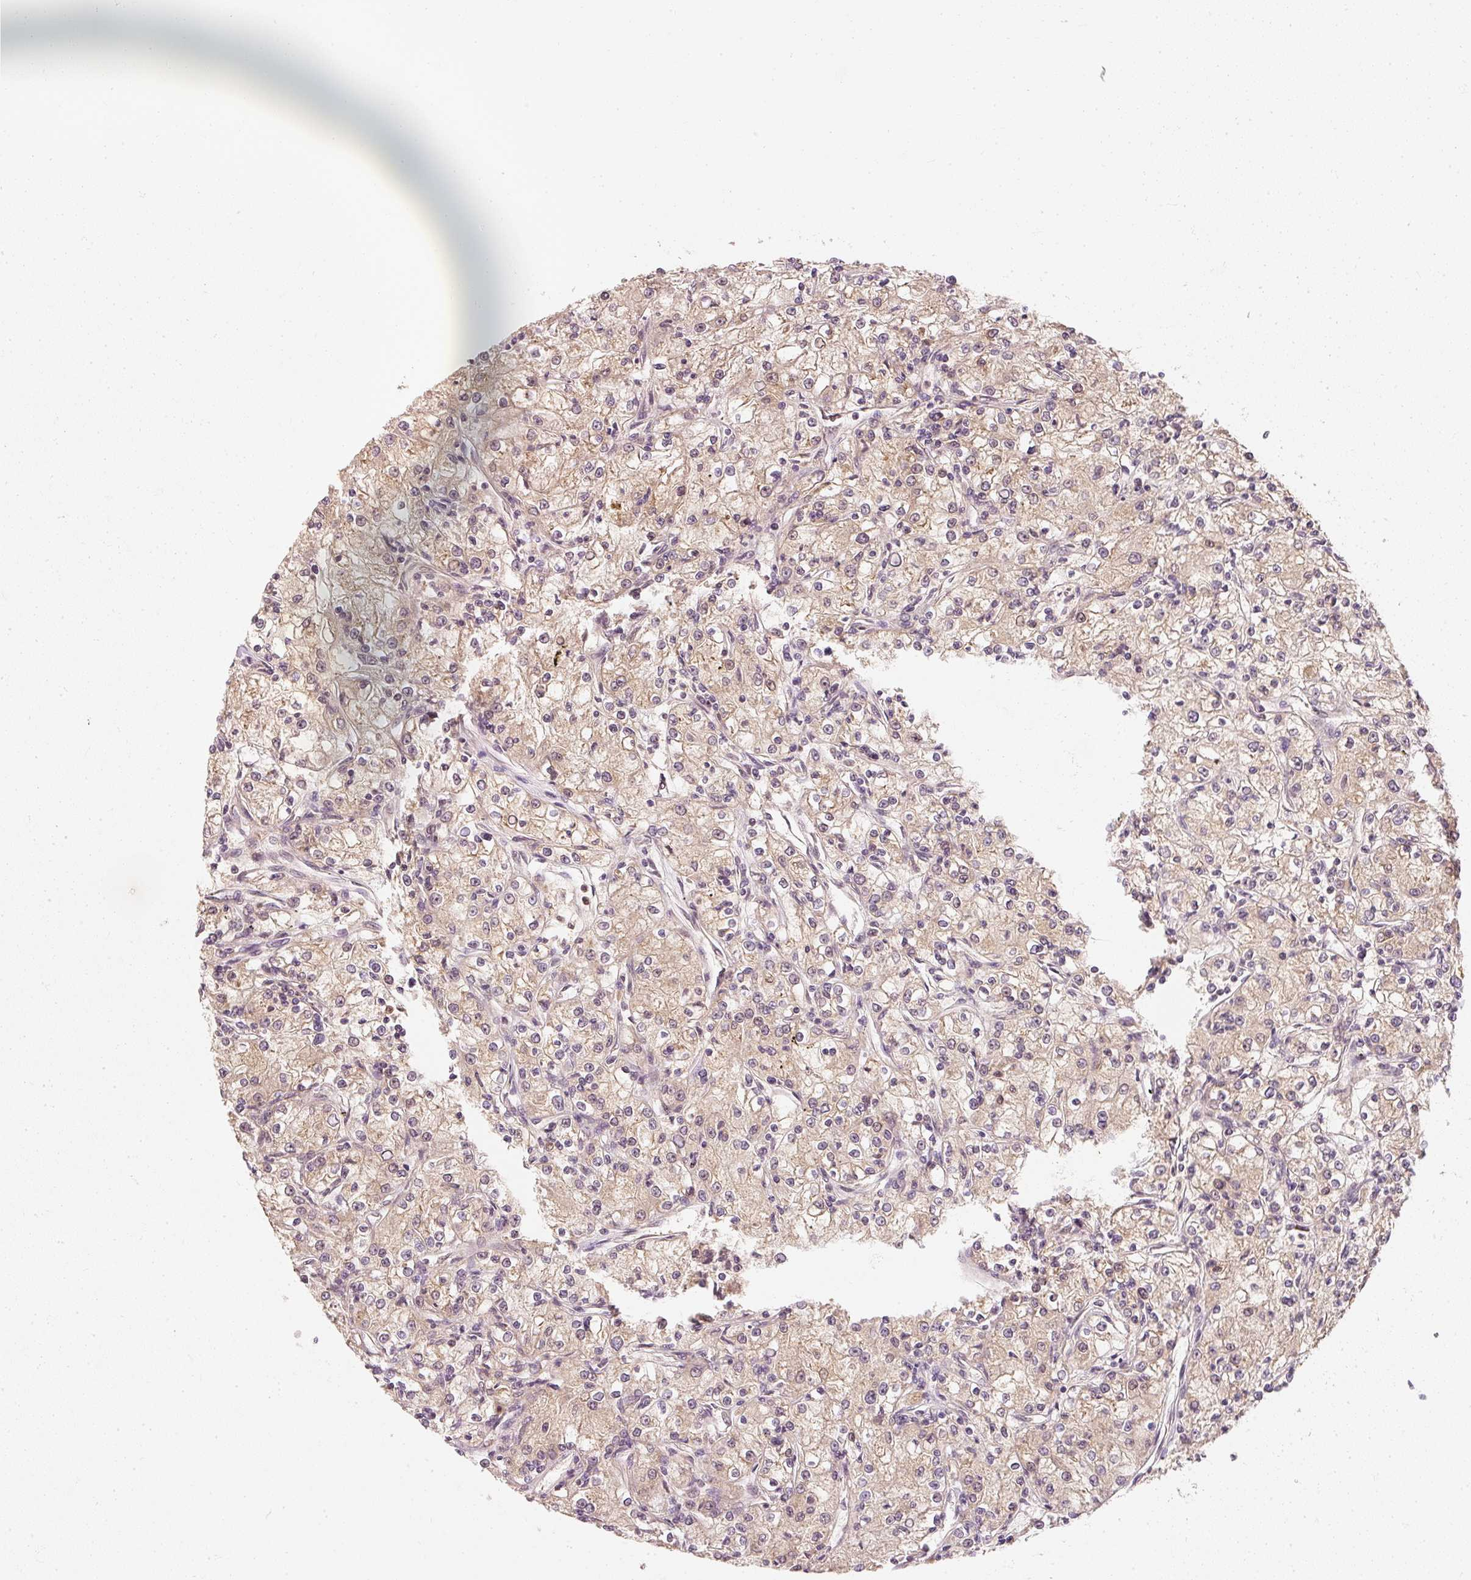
{"staining": {"intensity": "weak", "quantity": "<25%", "location": "cytoplasmic/membranous"}, "tissue": "renal cancer", "cell_type": "Tumor cells", "image_type": "cancer", "snomed": [{"axis": "morphology", "description": "Adenocarcinoma, NOS"}, {"axis": "topography", "description": "Kidney"}], "caption": "The histopathology image demonstrates no staining of tumor cells in renal adenocarcinoma.", "gene": "EEF1A2", "patient": {"sex": "female", "age": 59}}